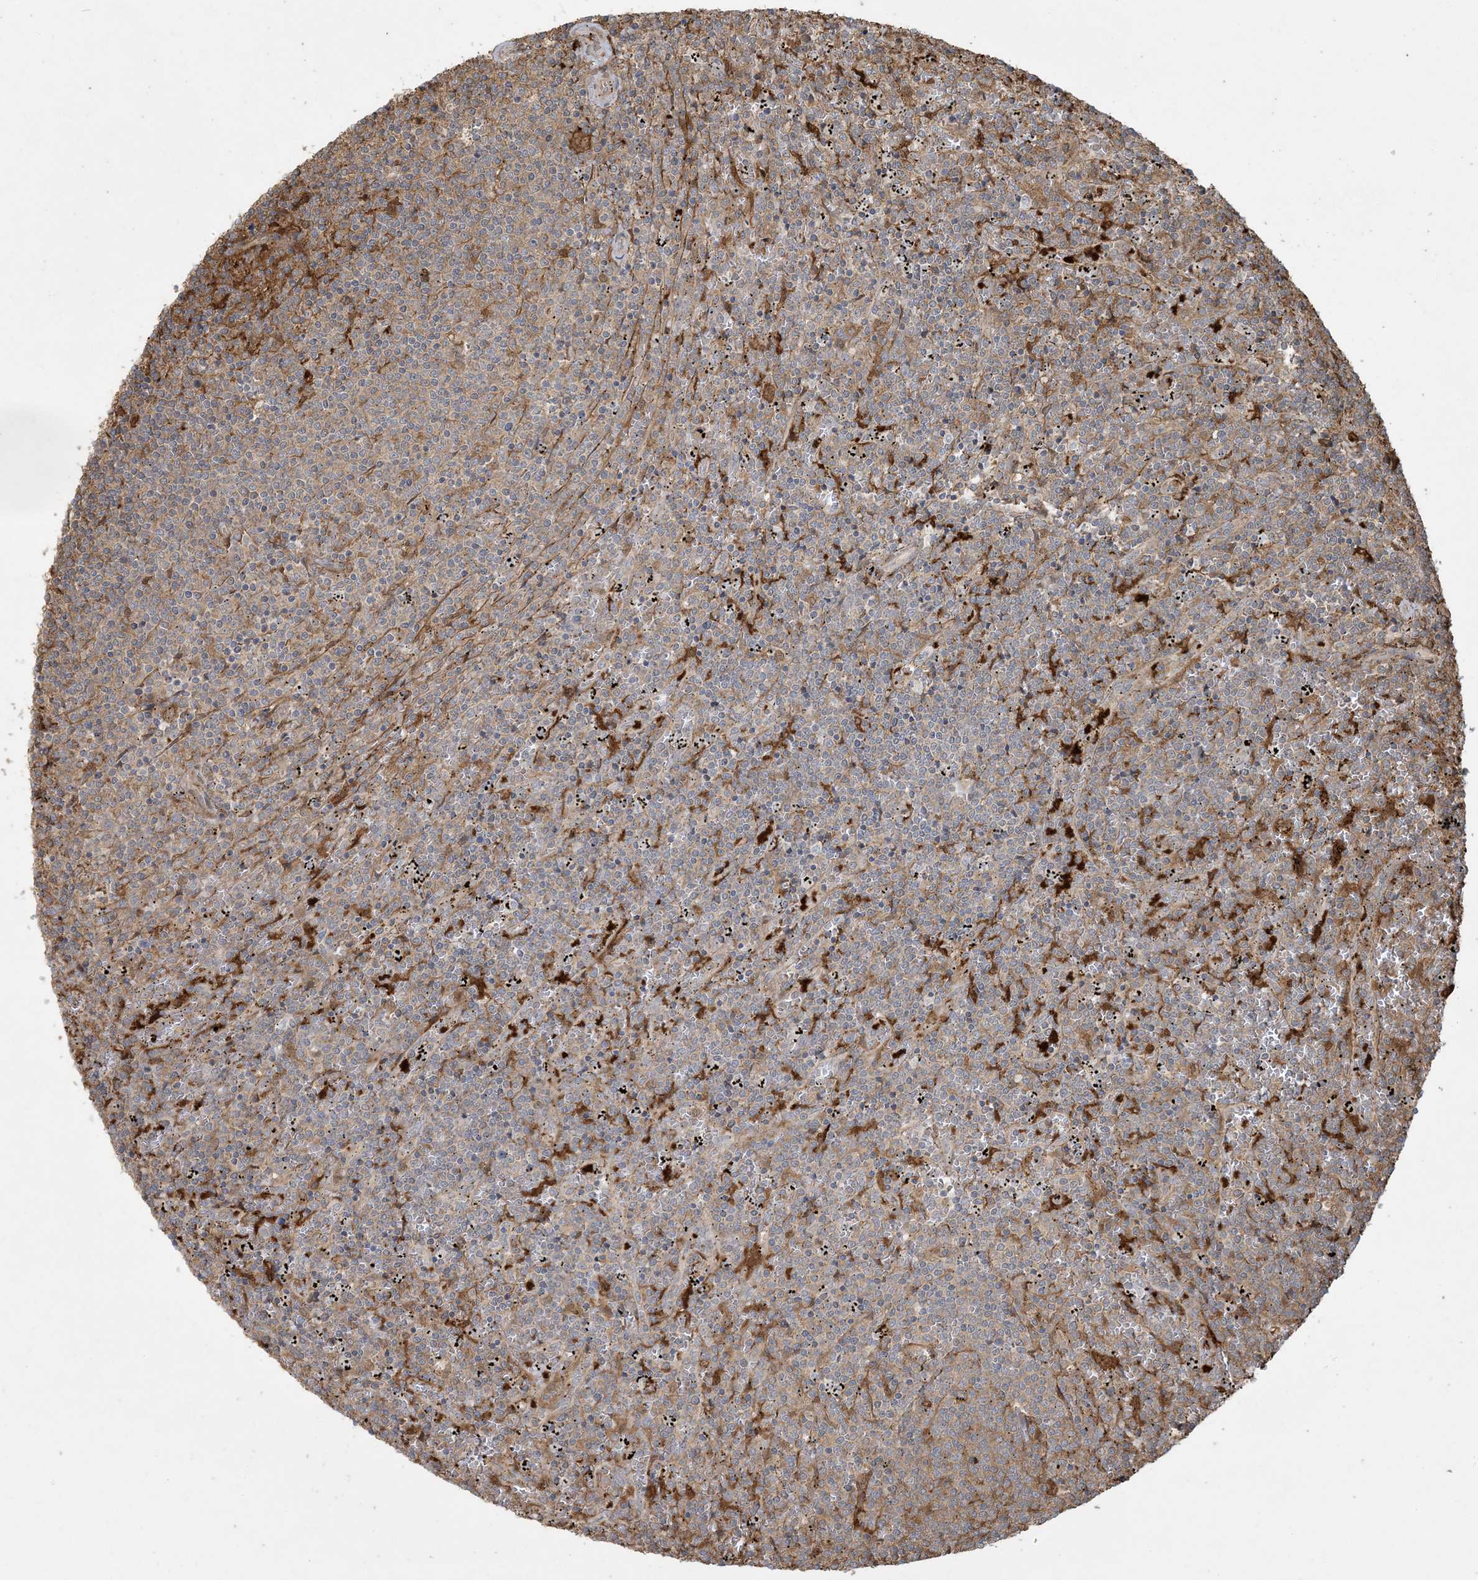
{"staining": {"intensity": "moderate", "quantity": "25%-75%", "location": "cytoplasmic/membranous"}, "tissue": "lymphoma", "cell_type": "Tumor cells", "image_type": "cancer", "snomed": [{"axis": "morphology", "description": "Malignant lymphoma, non-Hodgkin's type, Low grade"}, {"axis": "topography", "description": "Spleen"}], "caption": "Low-grade malignant lymphoma, non-Hodgkin's type tissue reveals moderate cytoplasmic/membranous expression in about 25%-75% of tumor cells, visualized by immunohistochemistry.", "gene": "HNMT", "patient": {"sex": "female", "age": 50}}